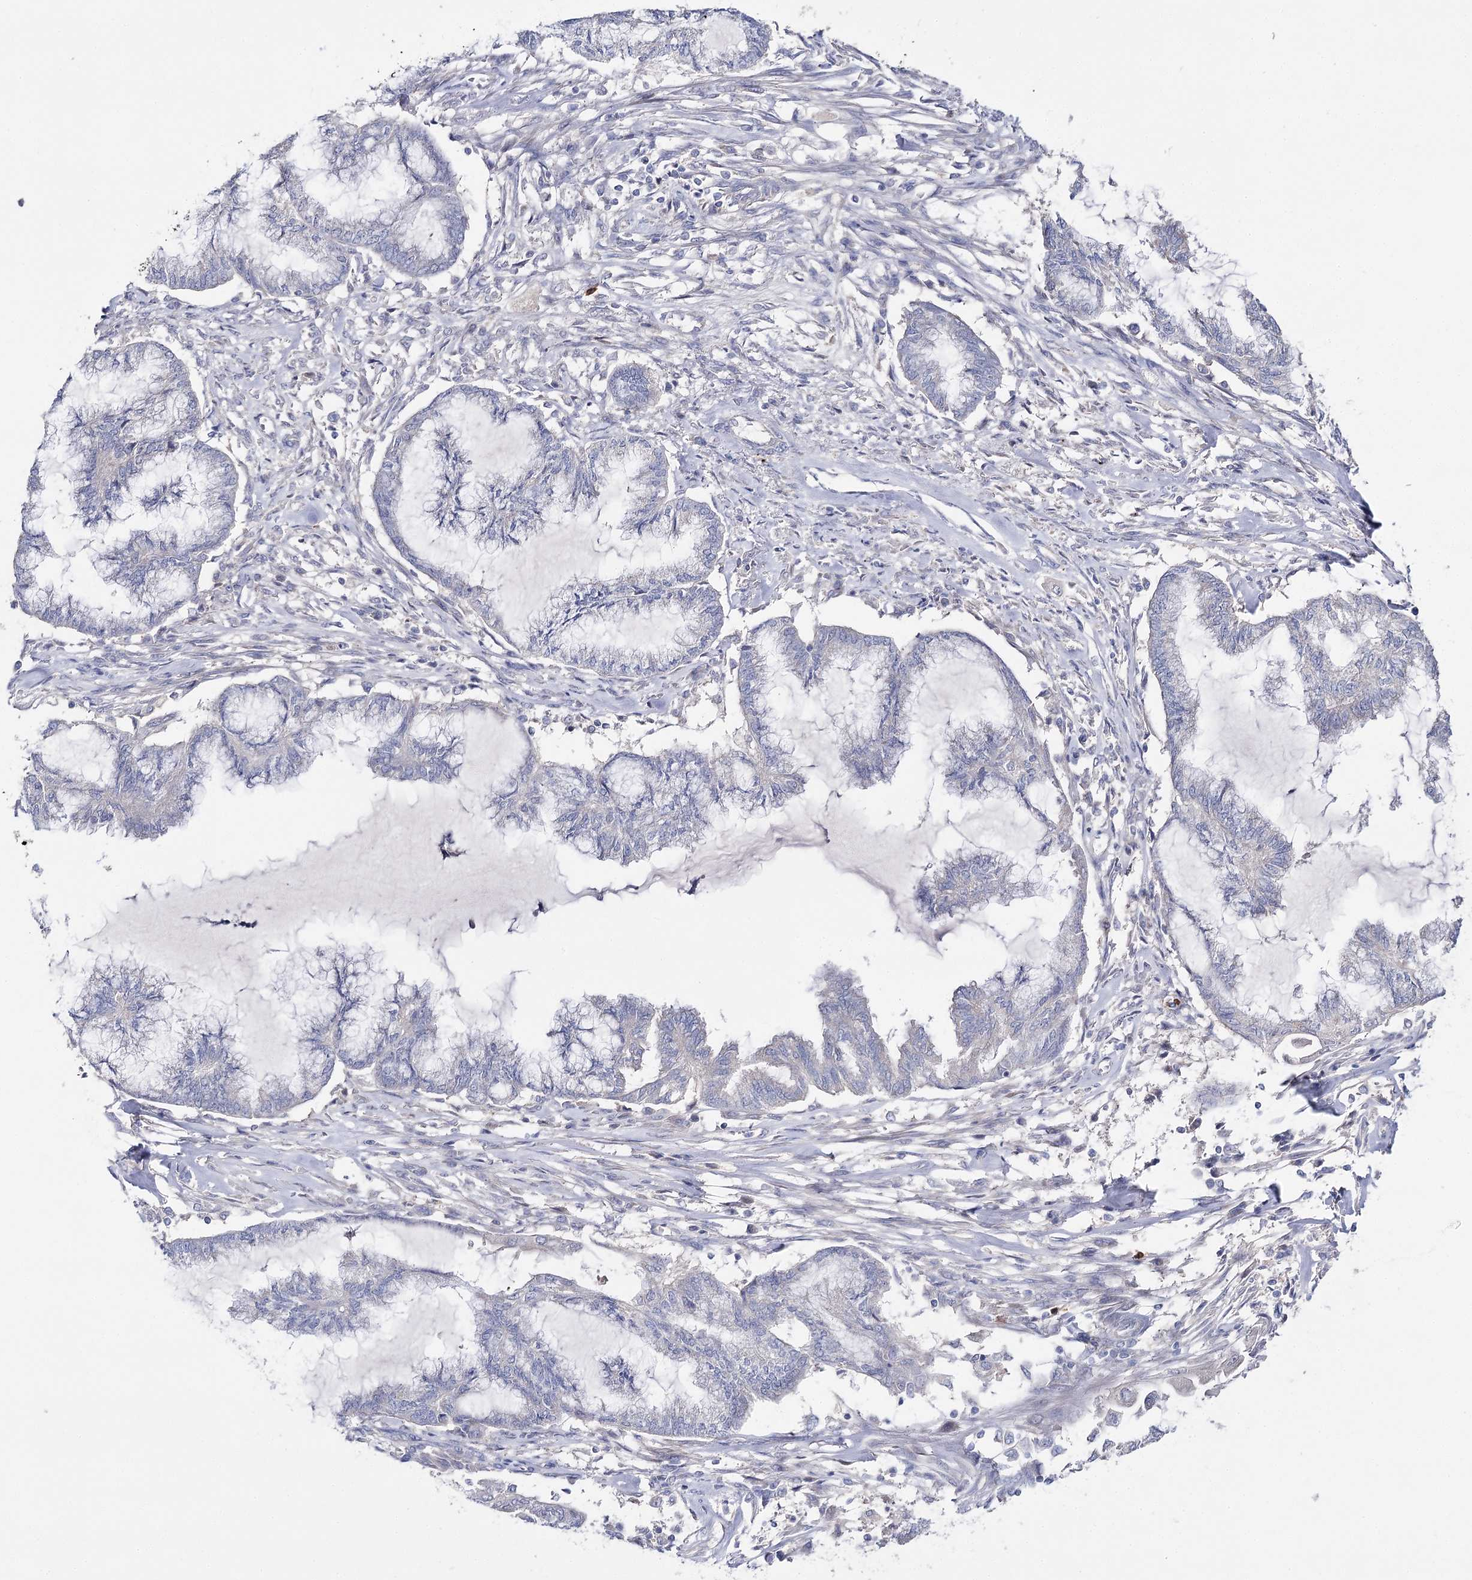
{"staining": {"intensity": "negative", "quantity": "none", "location": "none"}, "tissue": "endometrial cancer", "cell_type": "Tumor cells", "image_type": "cancer", "snomed": [{"axis": "morphology", "description": "Adenocarcinoma, NOS"}, {"axis": "topography", "description": "Endometrium"}], "caption": "High magnification brightfield microscopy of endometrial adenocarcinoma stained with DAB (3,3'-diaminobenzidine) (brown) and counterstained with hematoxylin (blue): tumor cells show no significant positivity.", "gene": "NRAP", "patient": {"sex": "female", "age": 86}}